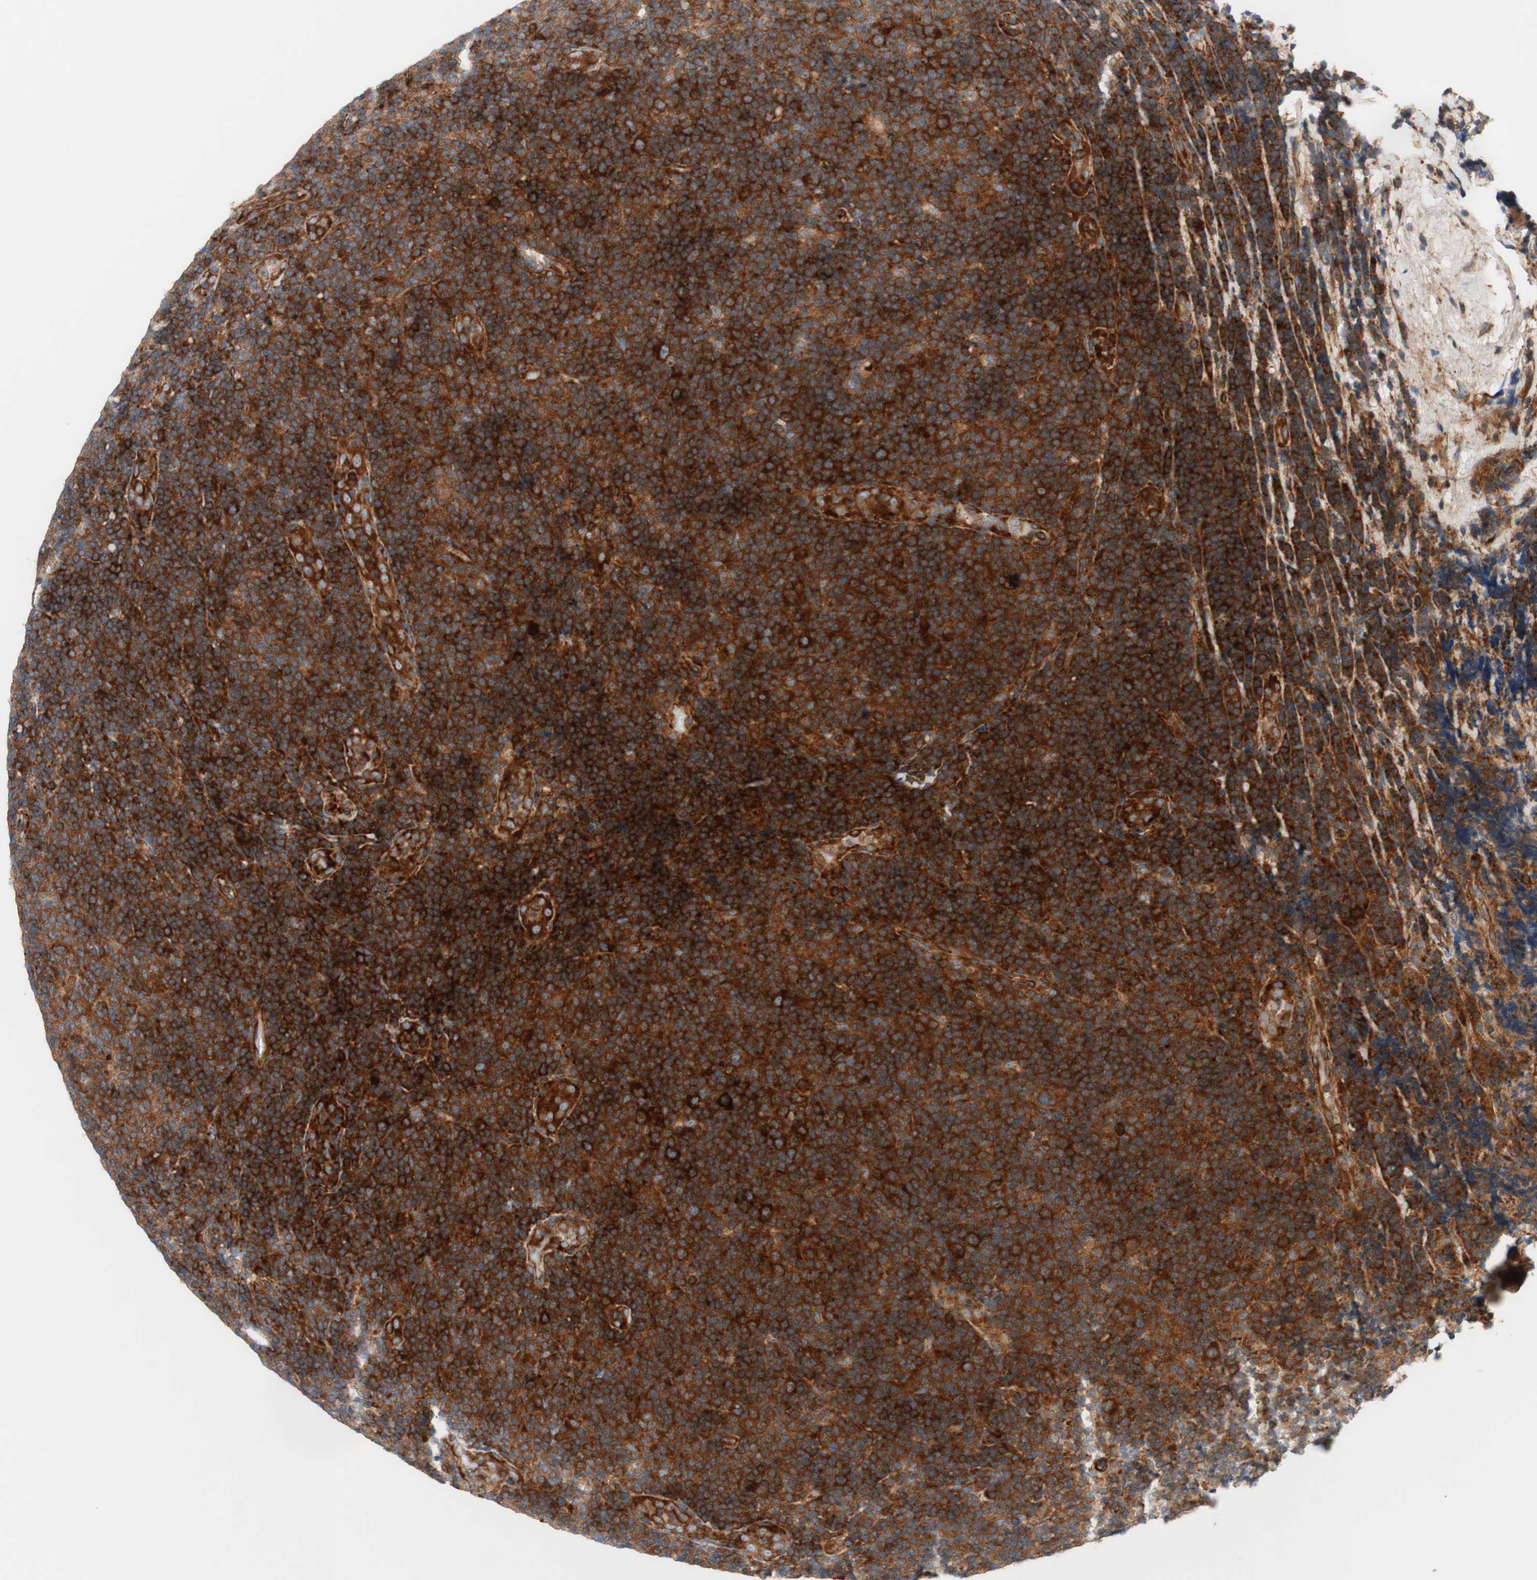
{"staining": {"intensity": "strong", "quantity": ">75%", "location": "cytoplasmic/membranous"}, "tissue": "lymphoma", "cell_type": "Tumor cells", "image_type": "cancer", "snomed": [{"axis": "morphology", "description": "Malignant lymphoma, non-Hodgkin's type, Low grade"}, {"axis": "topography", "description": "Lymph node"}], "caption": "Low-grade malignant lymphoma, non-Hodgkin's type tissue exhibits strong cytoplasmic/membranous staining in about >75% of tumor cells", "gene": "CCN4", "patient": {"sex": "male", "age": 83}}